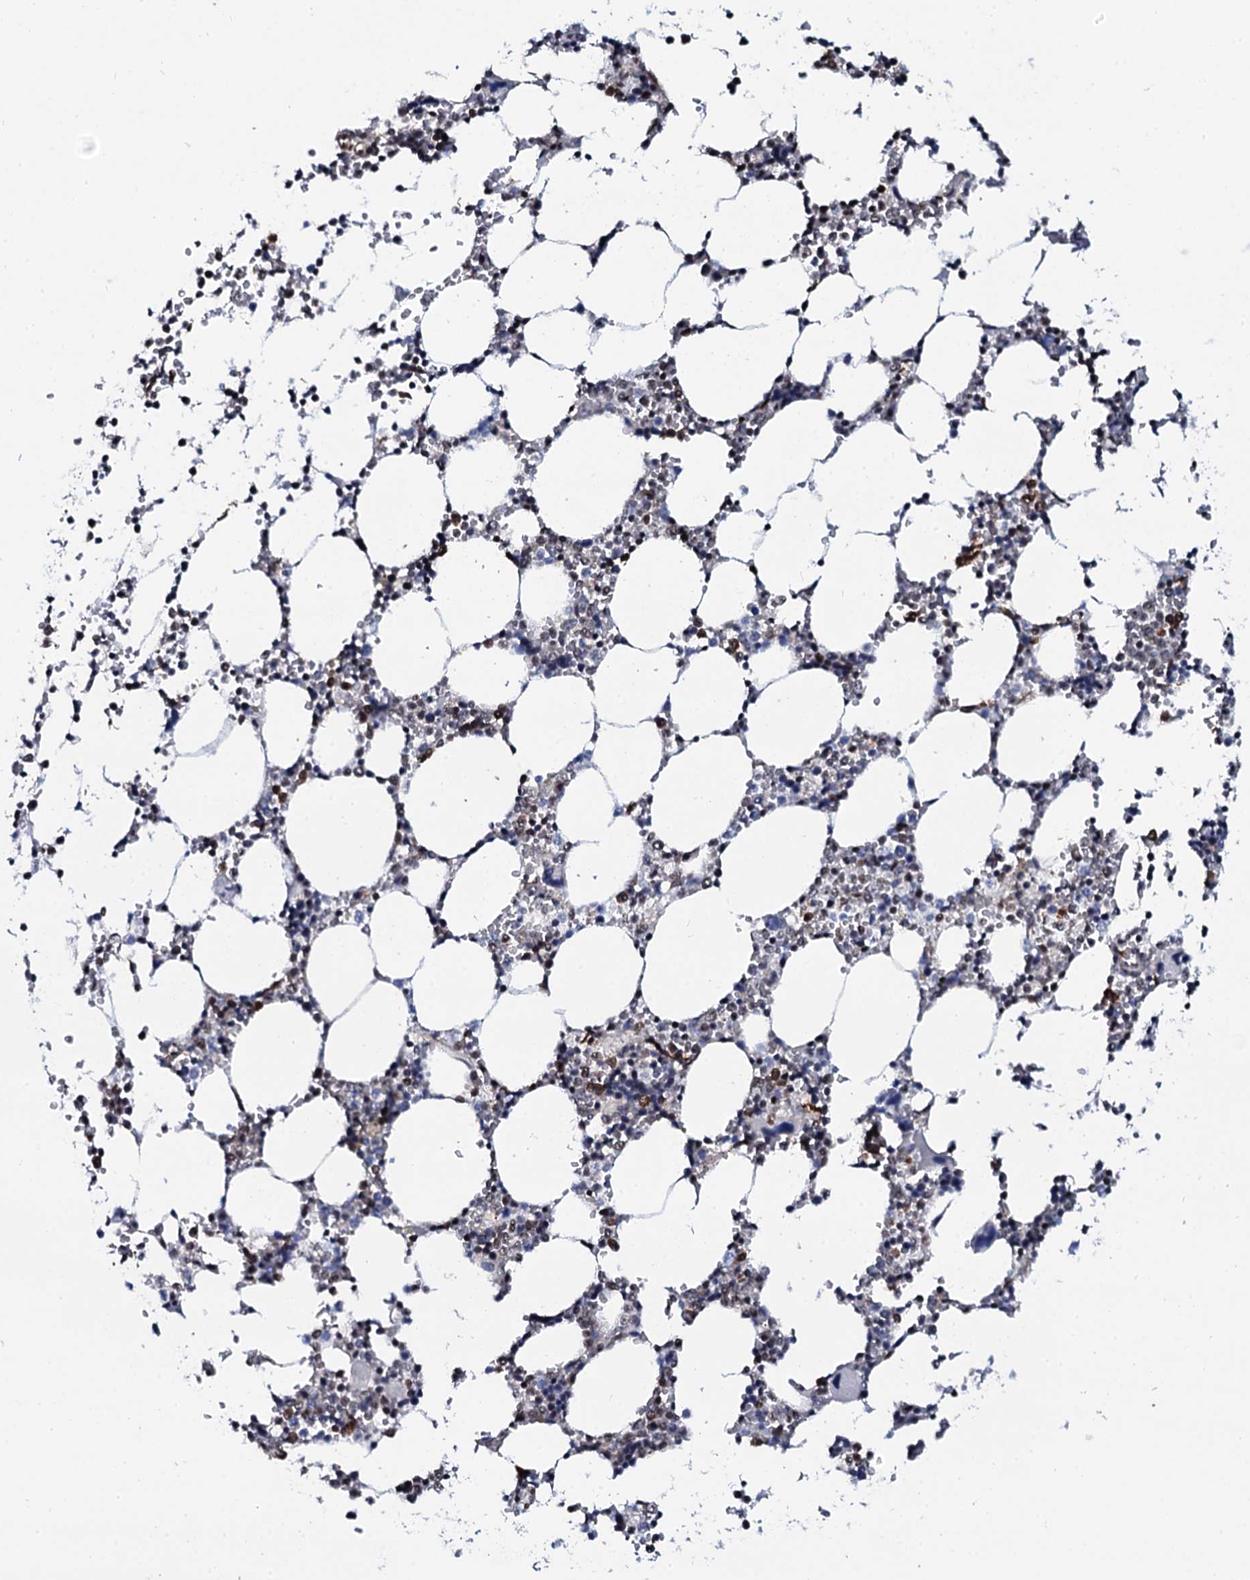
{"staining": {"intensity": "weak", "quantity": "<25%", "location": "nuclear"}, "tissue": "bone marrow", "cell_type": "Hematopoietic cells", "image_type": "normal", "snomed": [{"axis": "morphology", "description": "Normal tissue, NOS"}, {"axis": "topography", "description": "Bone marrow"}], "caption": "A high-resolution image shows immunohistochemistry staining of benign bone marrow, which displays no significant staining in hematopoietic cells. (DAB immunohistochemistry (IHC), high magnification).", "gene": "CWC15", "patient": {"sex": "male", "age": 64}}